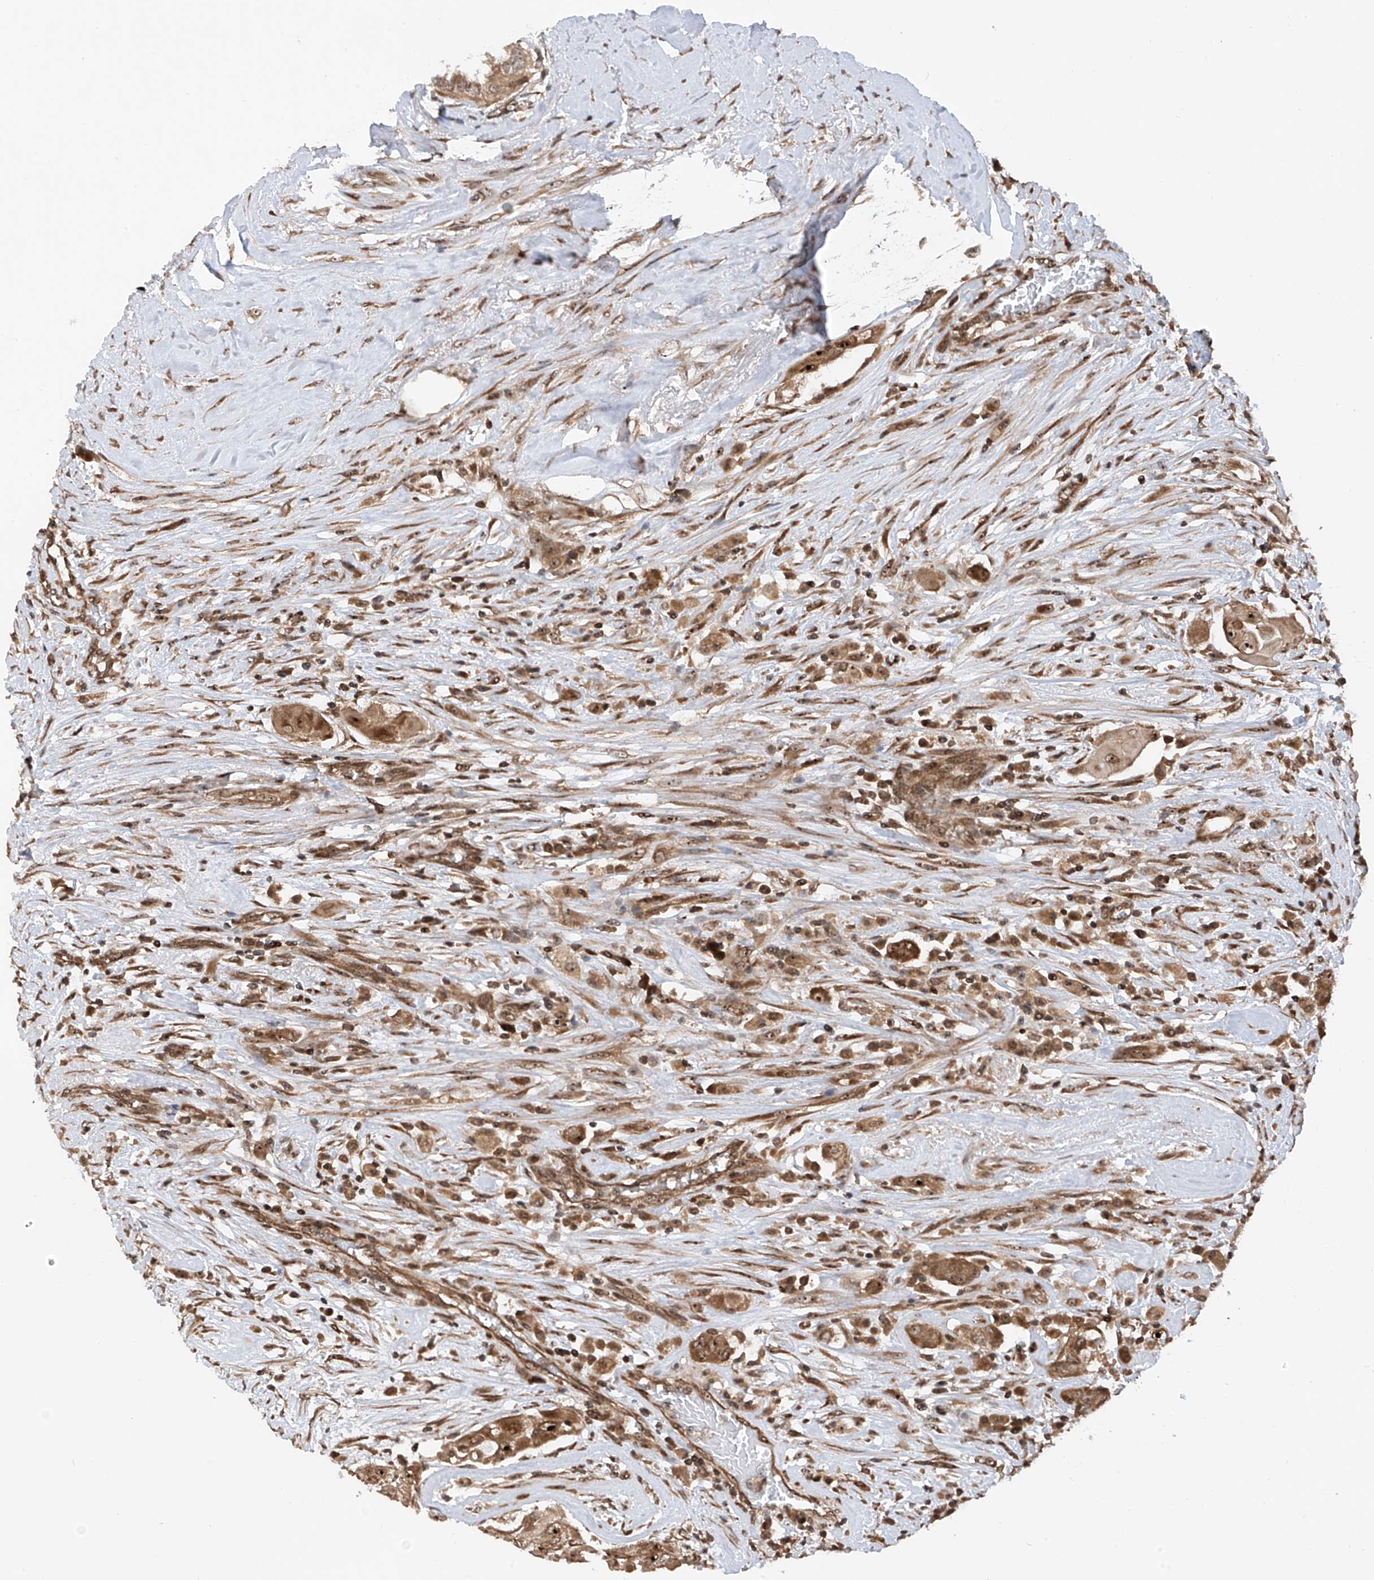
{"staining": {"intensity": "moderate", "quantity": ">75%", "location": "cytoplasmic/membranous,nuclear"}, "tissue": "thyroid cancer", "cell_type": "Tumor cells", "image_type": "cancer", "snomed": [{"axis": "morphology", "description": "Papillary adenocarcinoma, NOS"}, {"axis": "topography", "description": "Thyroid gland"}], "caption": "This is a histology image of immunohistochemistry staining of thyroid papillary adenocarcinoma, which shows moderate positivity in the cytoplasmic/membranous and nuclear of tumor cells.", "gene": "C1orf131", "patient": {"sex": "female", "age": 59}}